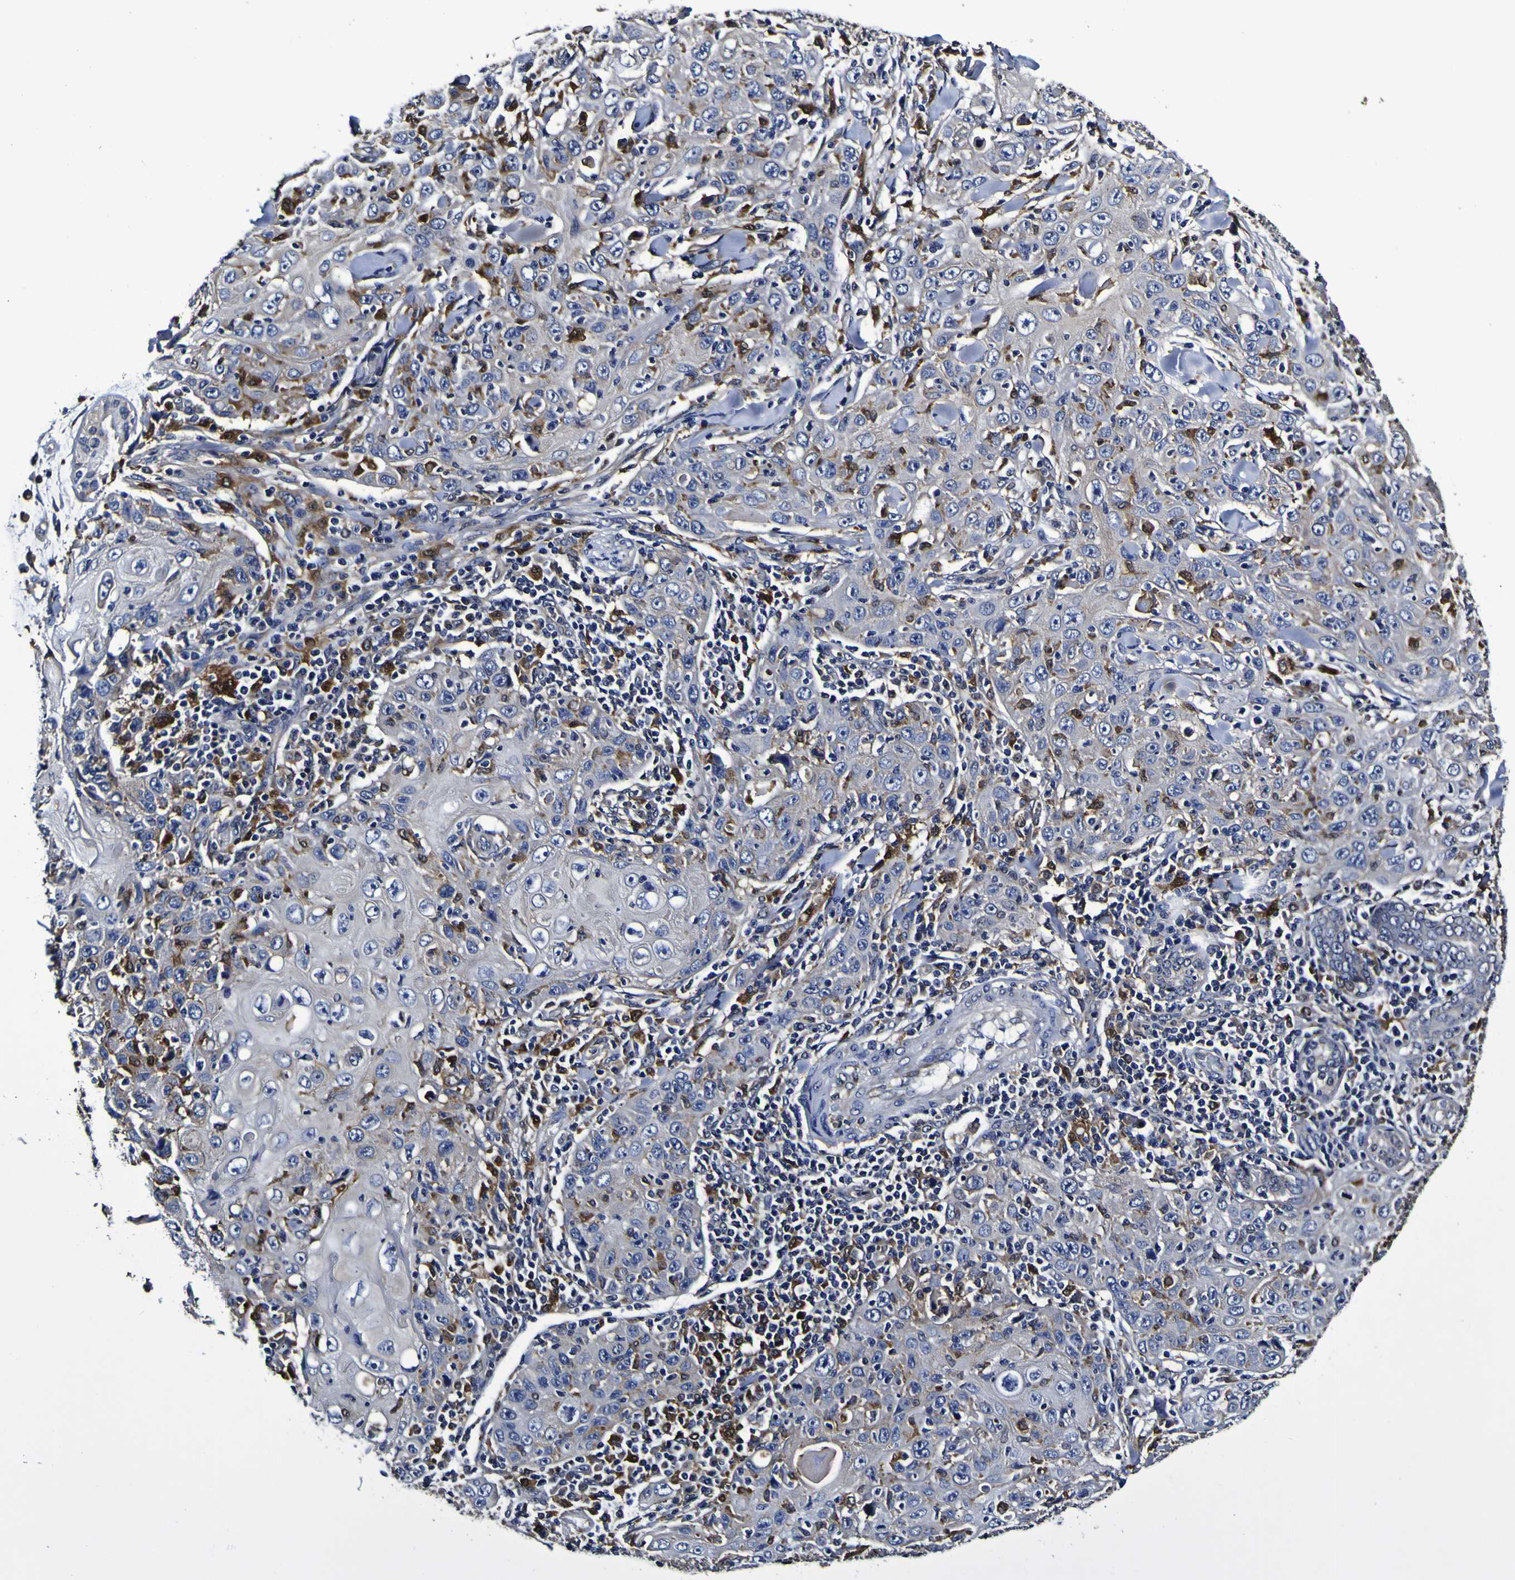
{"staining": {"intensity": "negative", "quantity": "none", "location": "none"}, "tissue": "skin cancer", "cell_type": "Tumor cells", "image_type": "cancer", "snomed": [{"axis": "morphology", "description": "Squamous cell carcinoma, NOS"}, {"axis": "topography", "description": "Skin"}], "caption": "IHC histopathology image of neoplastic tissue: skin cancer stained with DAB shows no significant protein expression in tumor cells.", "gene": "GPX1", "patient": {"sex": "female", "age": 88}}